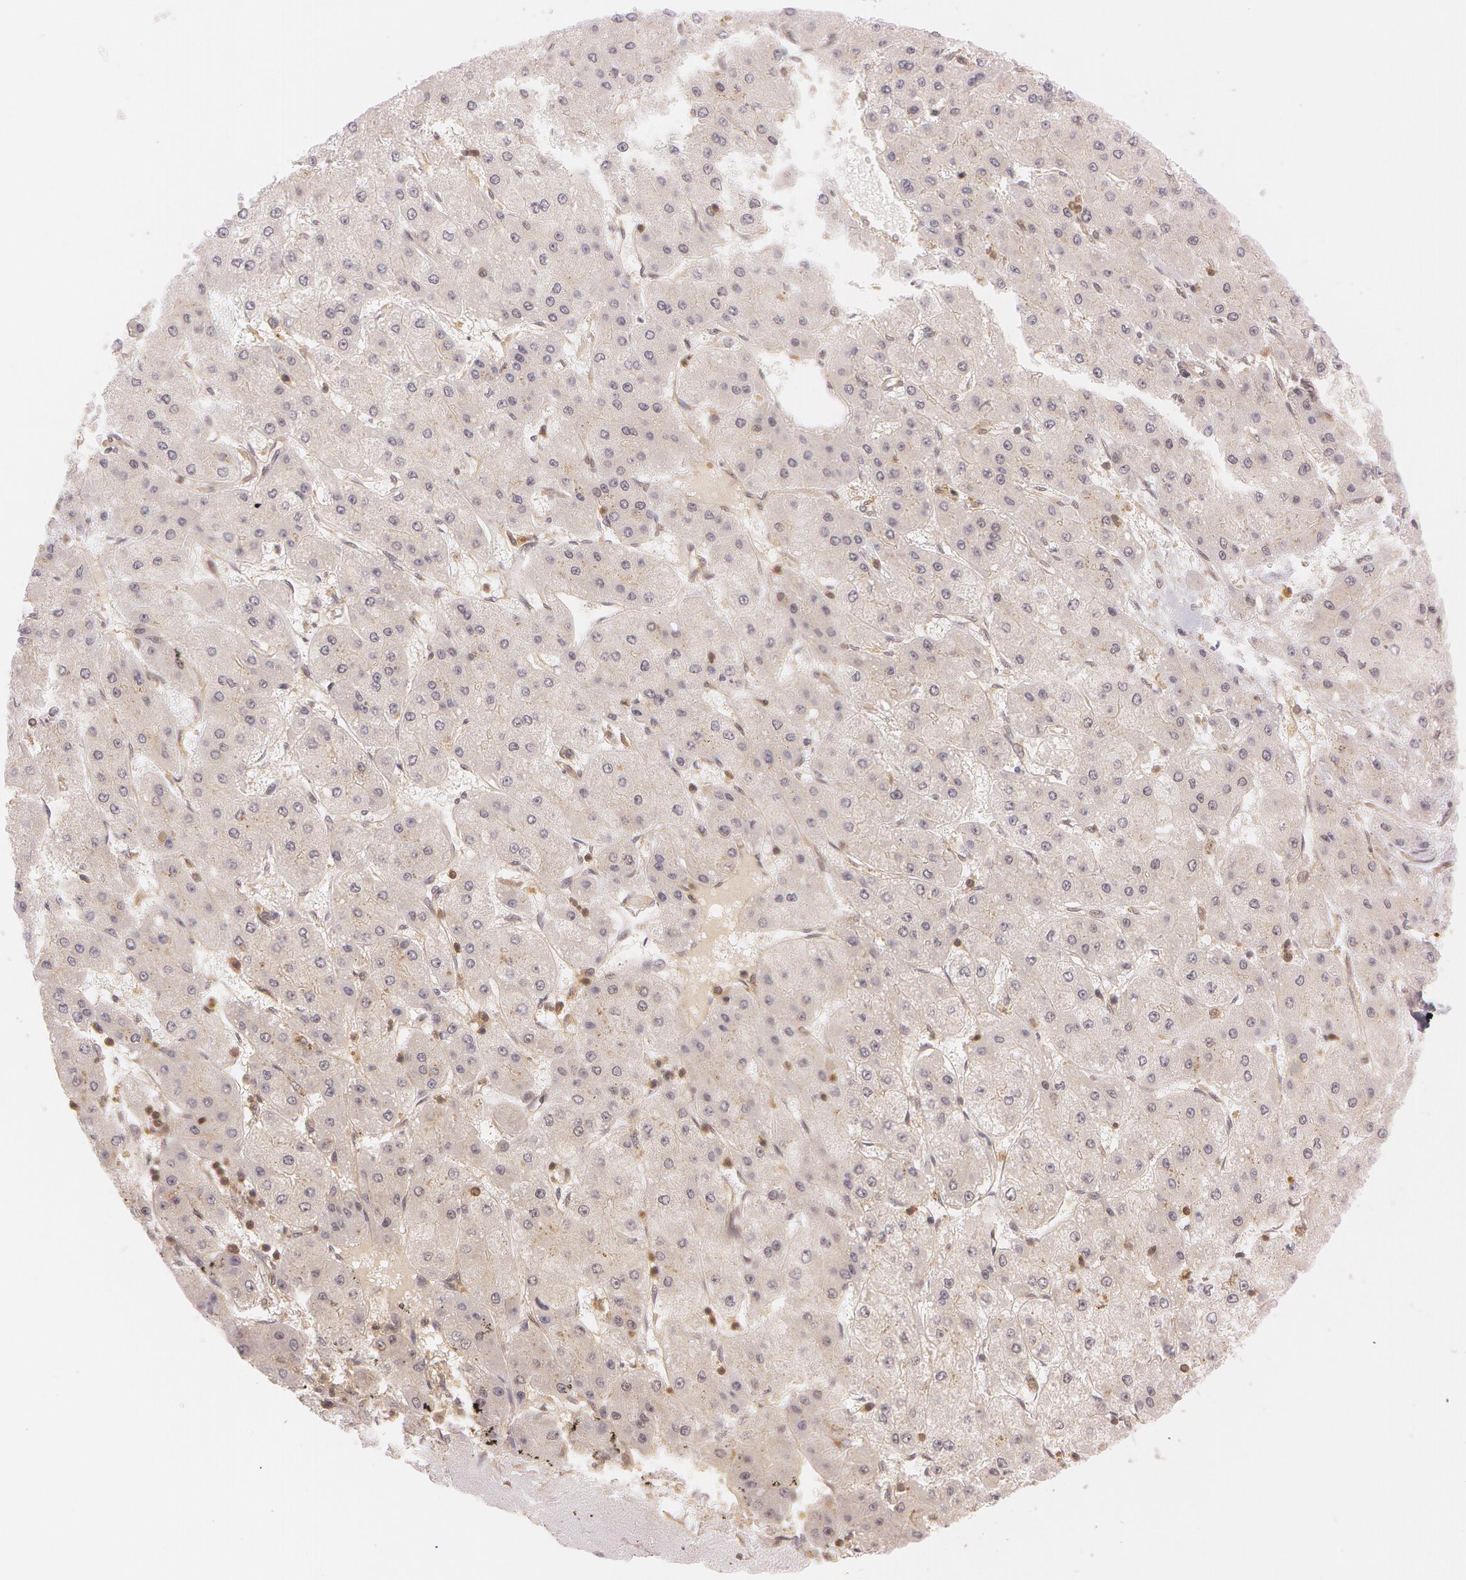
{"staining": {"intensity": "weak", "quantity": ">75%", "location": "cytoplasmic/membranous"}, "tissue": "liver cancer", "cell_type": "Tumor cells", "image_type": "cancer", "snomed": [{"axis": "morphology", "description": "Carcinoma, Hepatocellular, NOS"}, {"axis": "topography", "description": "Liver"}], "caption": "Immunohistochemistry (IHC) of liver hepatocellular carcinoma demonstrates low levels of weak cytoplasmic/membranous positivity in about >75% of tumor cells. Nuclei are stained in blue.", "gene": "ATG2B", "patient": {"sex": "female", "age": 52}}